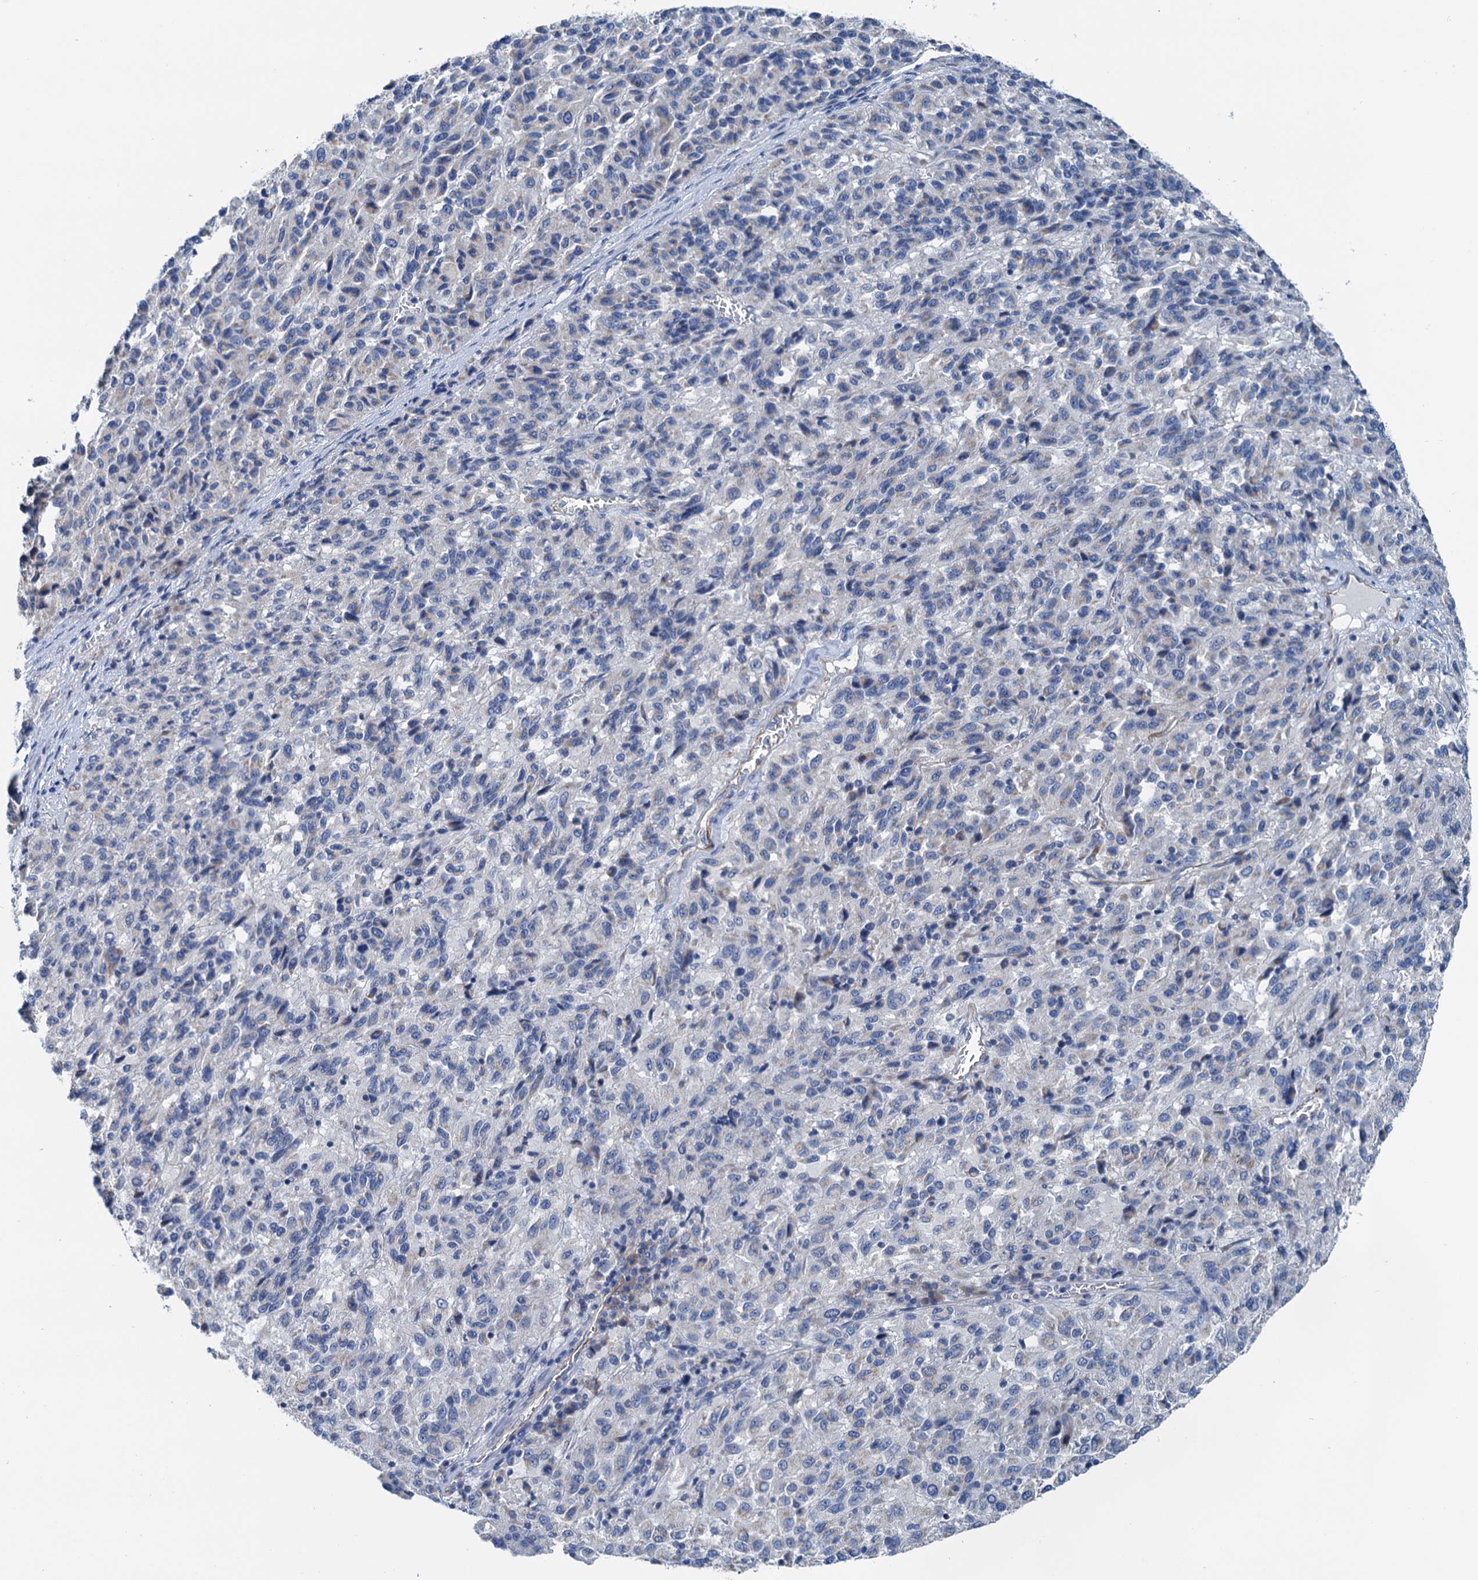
{"staining": {"intensity": "negative", "quantity": "none", "location": "none"}, "tissue": "melanoma", "cell_type": "Tumor cells", "image_type": "cancer", "snomed": [{"axis": "morphology", "description": "Malignant melanoma, Metastatic site"}, {"axis": "topography", "description": "Lung"}], "caption": "Immunohistochemistry of human melanoma shows no expression in tumor cells.", "gene": "ELAC1", "patient": {"sex": "male", "age": 64}}